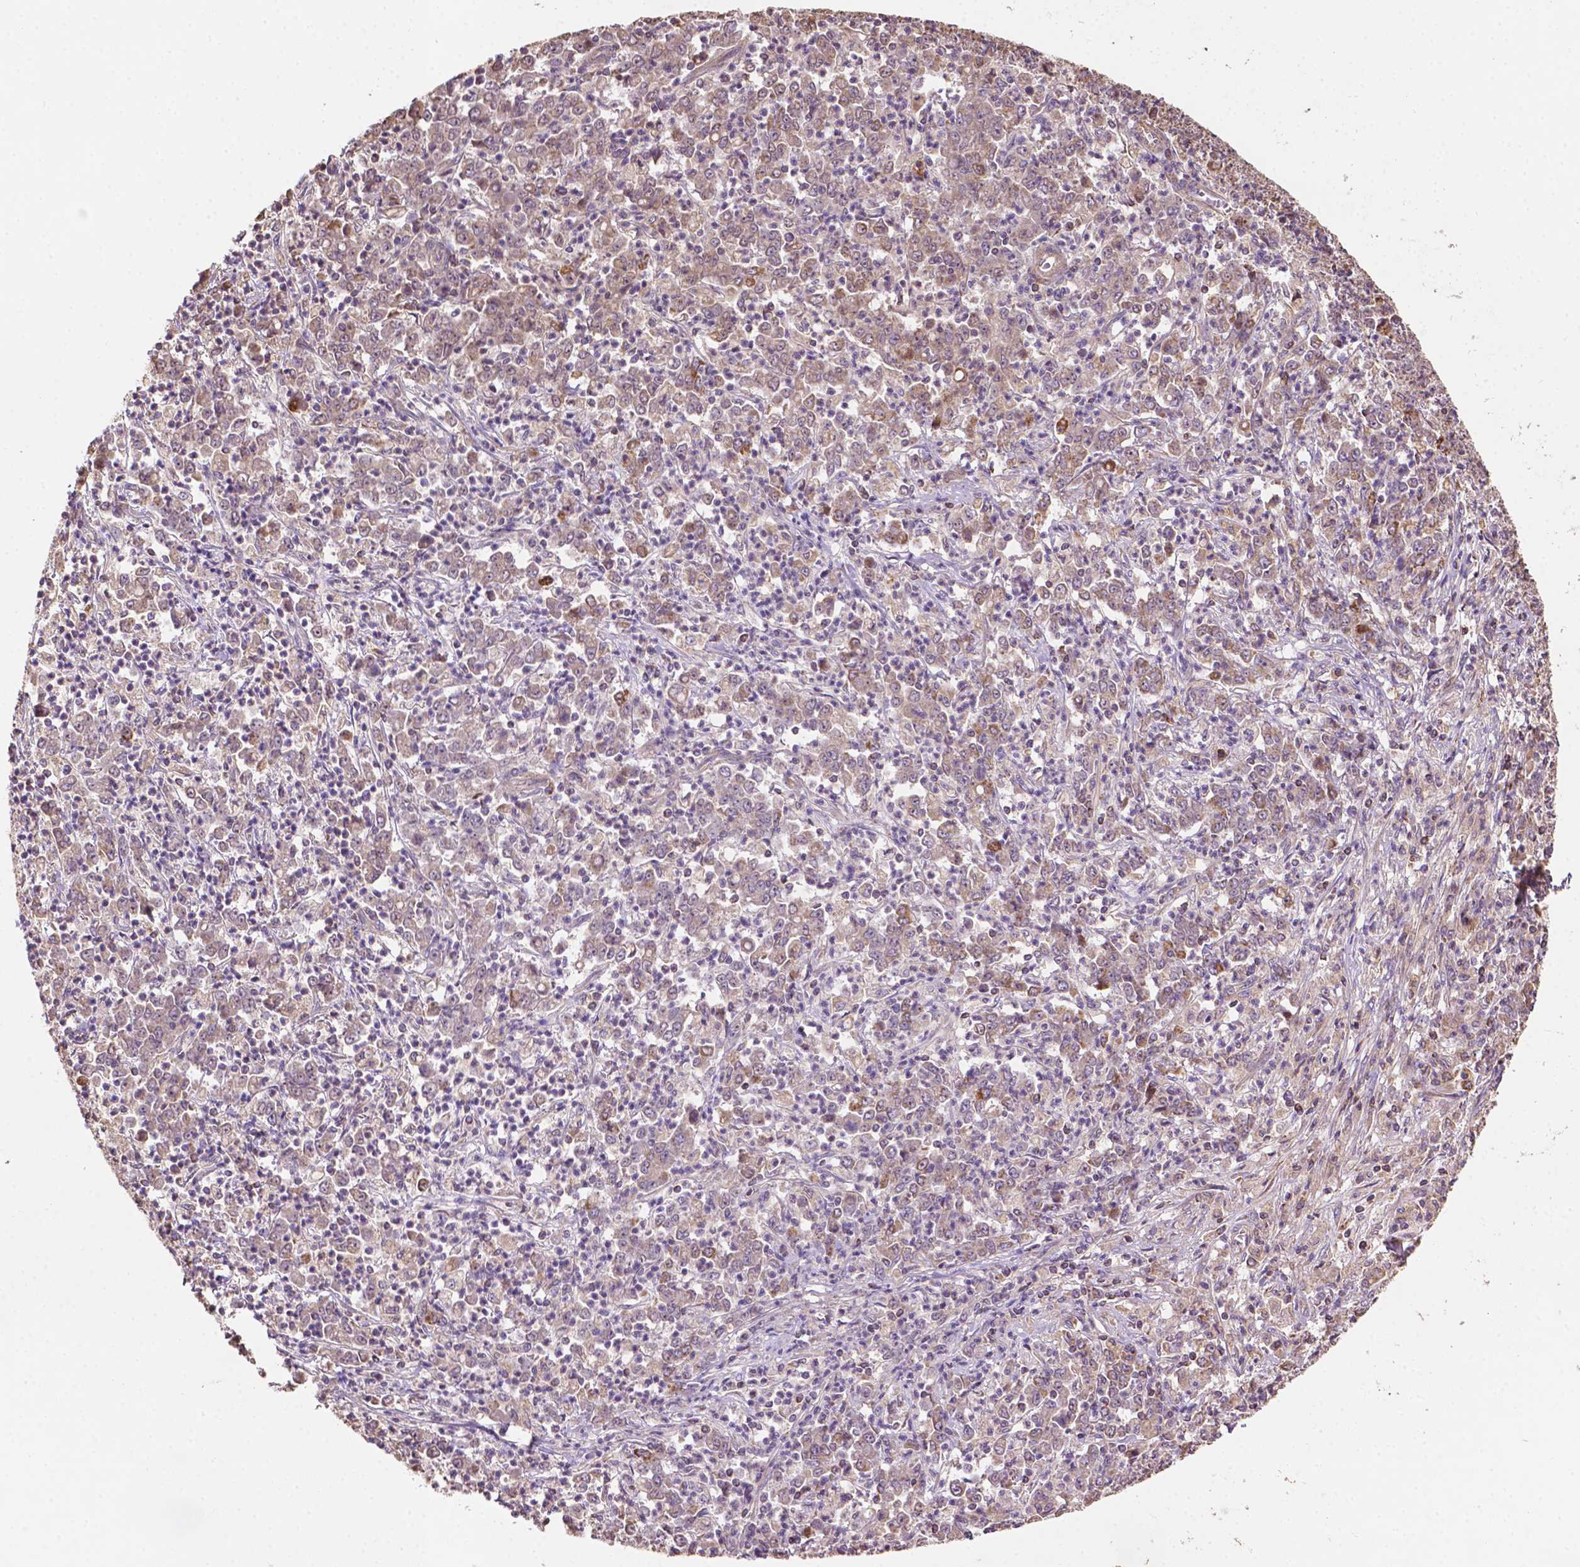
{"staining": {"intensity": "negative", "quantity": "none", "location": "none"}, "tissue": "stomach cancer", "cell_type": "Tumor cells", "image_type": "cancer", "snomed": [{"axis": "morphology", "description": "Adenocarcinoma, NOS"}, {"axis": "topography", "description": "Stomach, lower"}], "caption": "A photomicrograph of human stomach cancer (adenocarcinoma) is negative for staining in tumor cells. (DAB (3,3'-diaminobenzidine) IHC visualized using brightfield microscopy, high magnification).", "gene": "LRR1", "patient": {"sex": "female", "age": 71}}